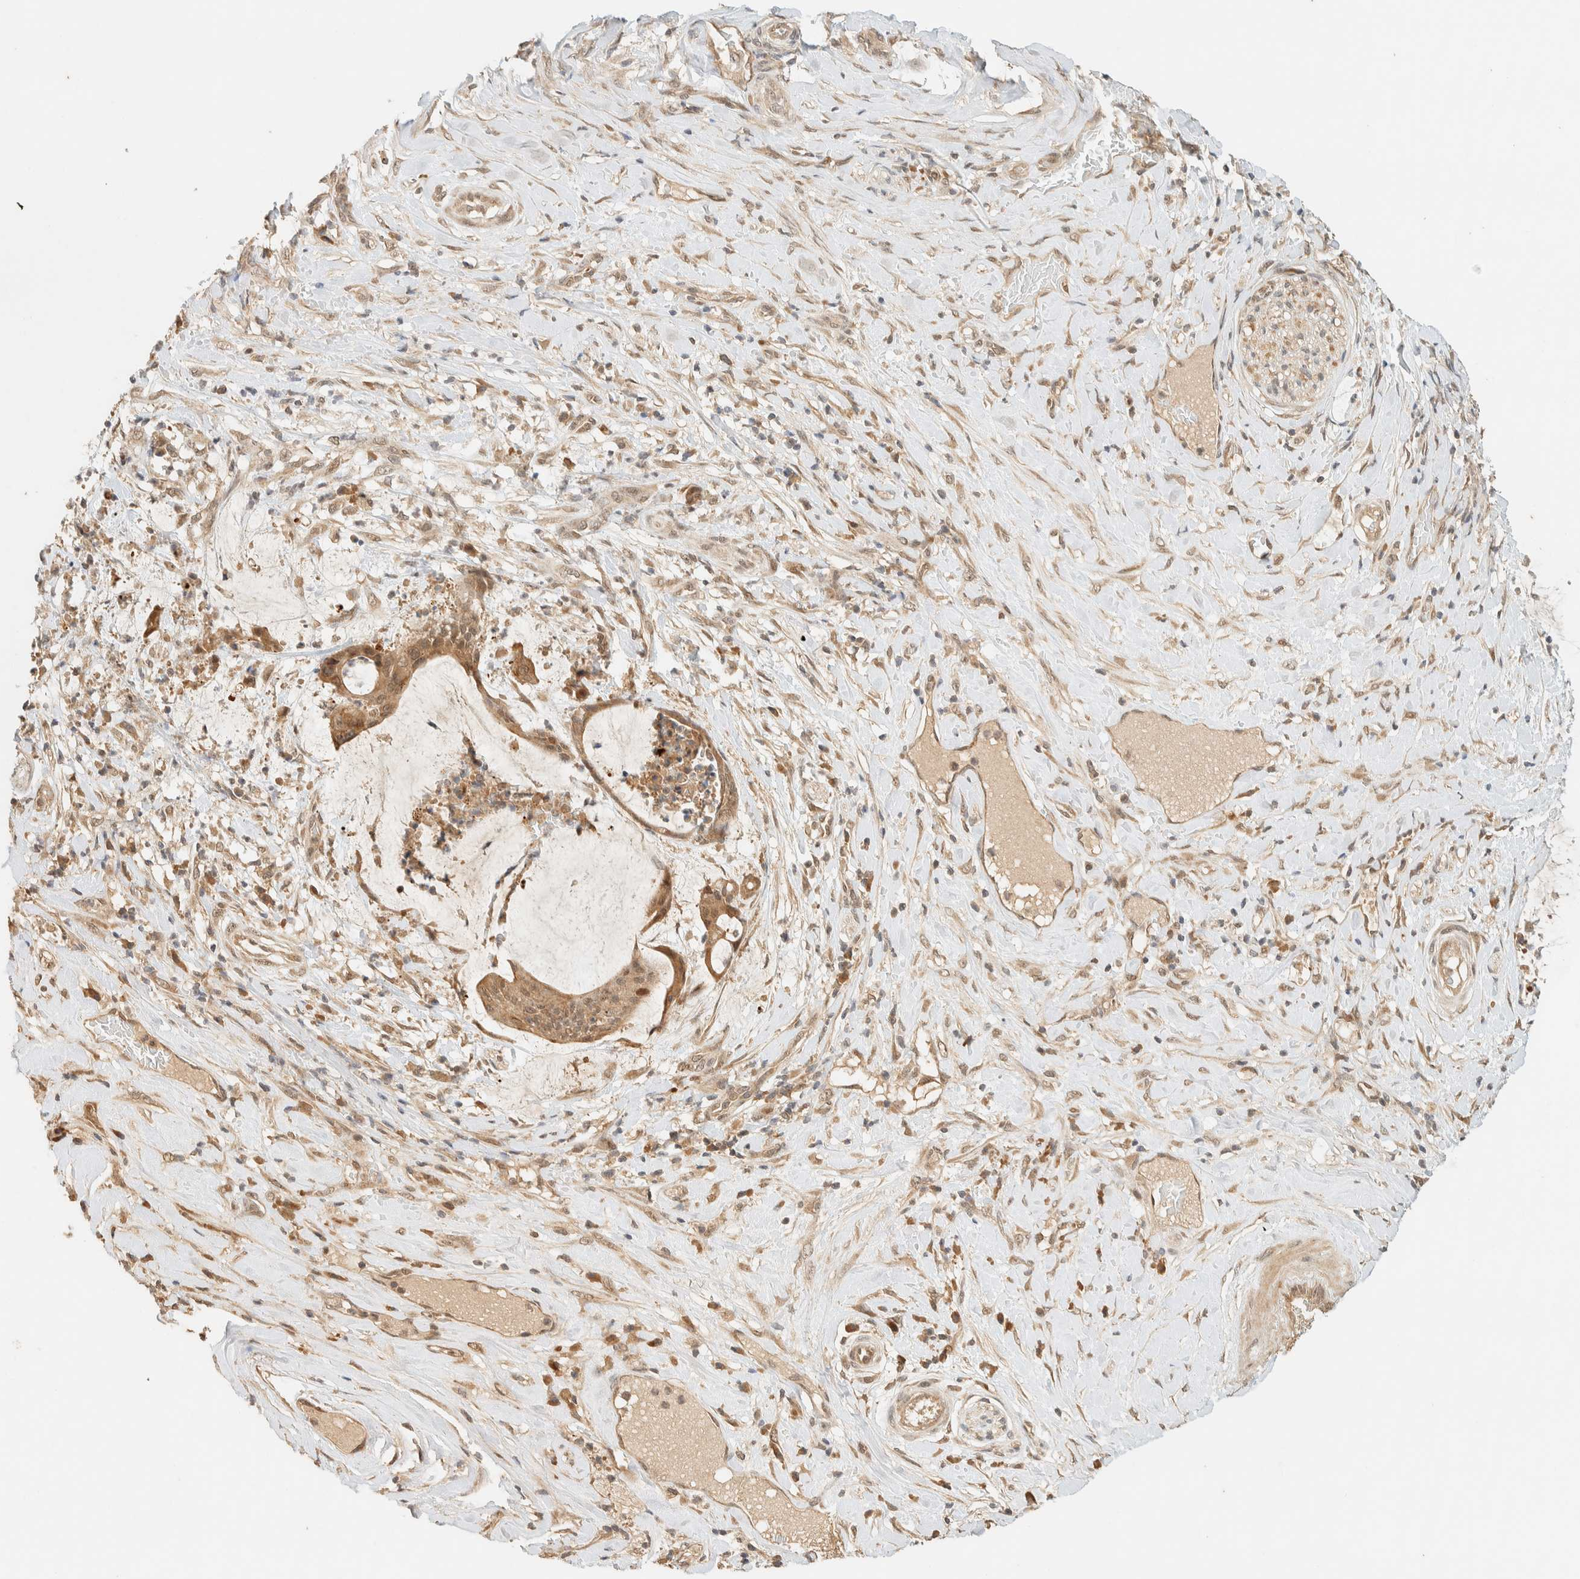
{"staining": {"intensity": "moderate", "quantity": ">75%", "location": "cytoplasmic/membranous"}, "tissue": "liver cancer", "cell_type": "Tumor cells", "image_type": "cancer", "snomed": [{"axis": "morphology", "description": "Normal tissue, NOS"}, {"axis": "morphology", "description": "Cholangiocarcinoma"}, {"axis": "topography", "description": "Liver"}, {"axis": "topography", "description": "Peripheral nerve tissue"}], "caption": "Liver cancer (cholangiocarcinoma) stained for a protein shows moderate cytoplasmic/membranous positivity in tumor cells. Nuclei are stained in blue.", "gene": "ZBTB34", "patient": {"sex": "female", "age": 73}}